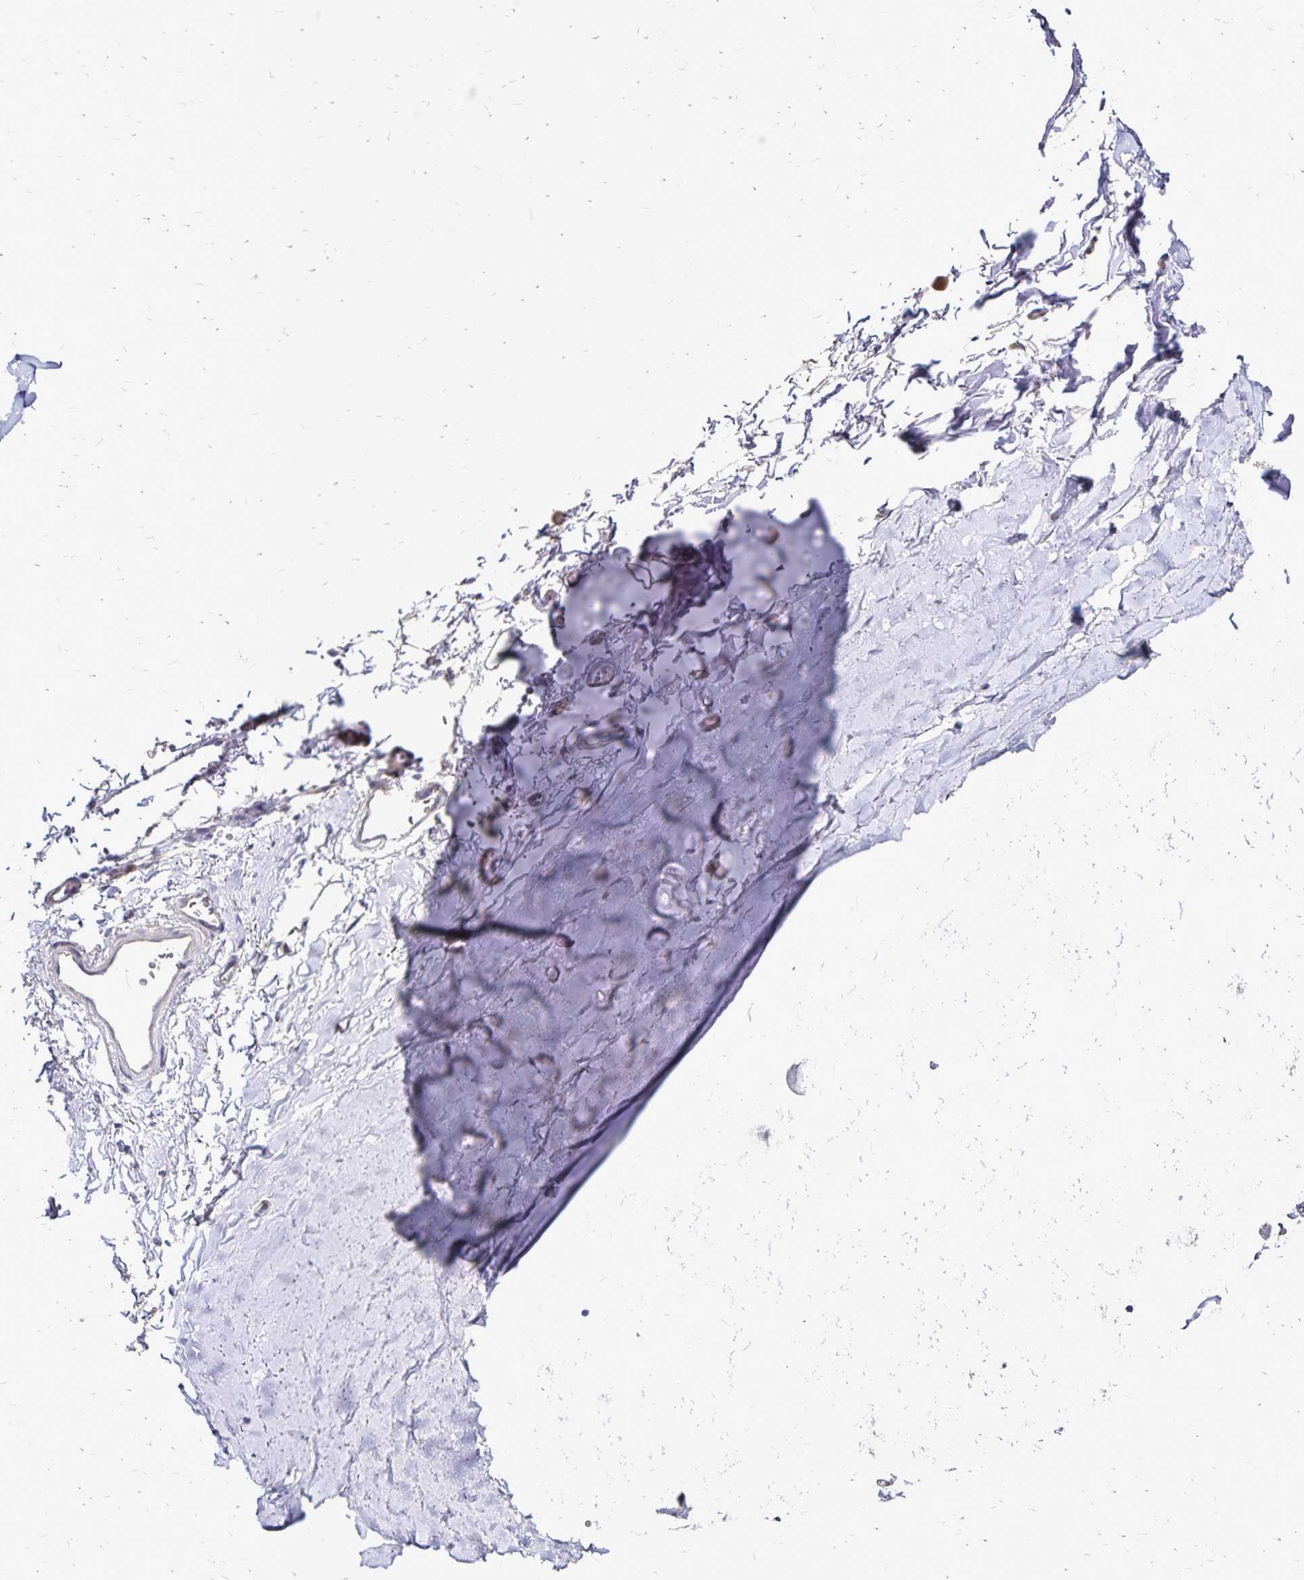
{"staining": {"intensity": "negative", "quantity": "none", "location": "none"}, "tissue": "adipose tissue", "cell_type": "Adipocytes", "image_type": "normal", "snomed": [{"axis": "morphology", "description": "Normal tissue, NOS"}, {"axis": "topography", "description": "Cartilage tissue"}, {"axis": "topography", "description": "Bronchus"}], "caption": "This is an IHC micrograph of normal human adipose tissue. There is no expression in adipocytes.", "gene": "NAGPA", "patient": {"sex": "female", "age": 79}}